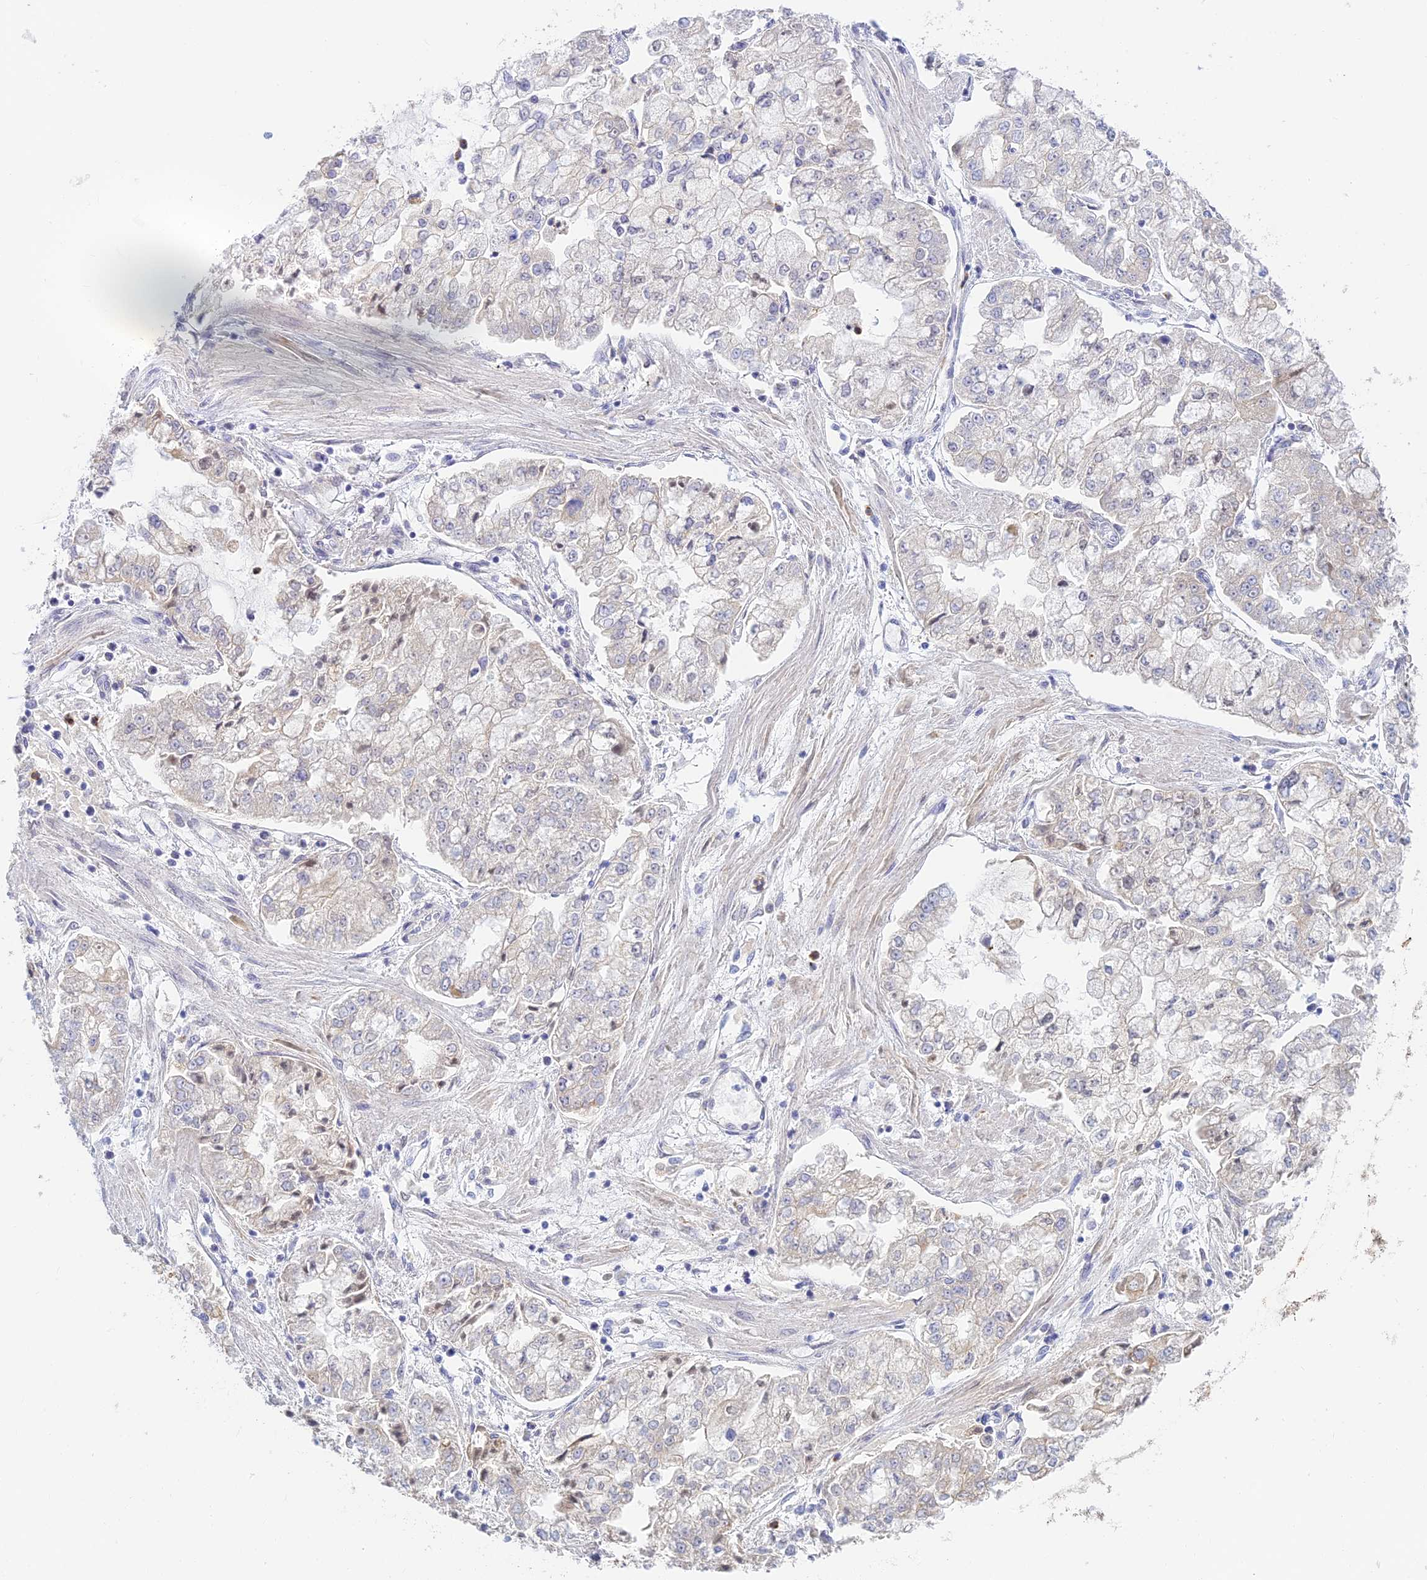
{"staining": {"intensity": "negative", "quantity": "none", "location": "none"}, "tissue": "stomach cancer", "cell_type": "Tumor cells", "image_type": "cancer", "snomed": [{"axis": "morphology", "description": "Adenocarcinoma, NOS"}, {"axis": "topography", "description": "Stomach"}], "caption": "Stomach cancer was stained to show a protein in brown. There is no significant positivity in tumor cells.", "gene": "INTS13", "patient": {"sex": "male", "age": 76}}